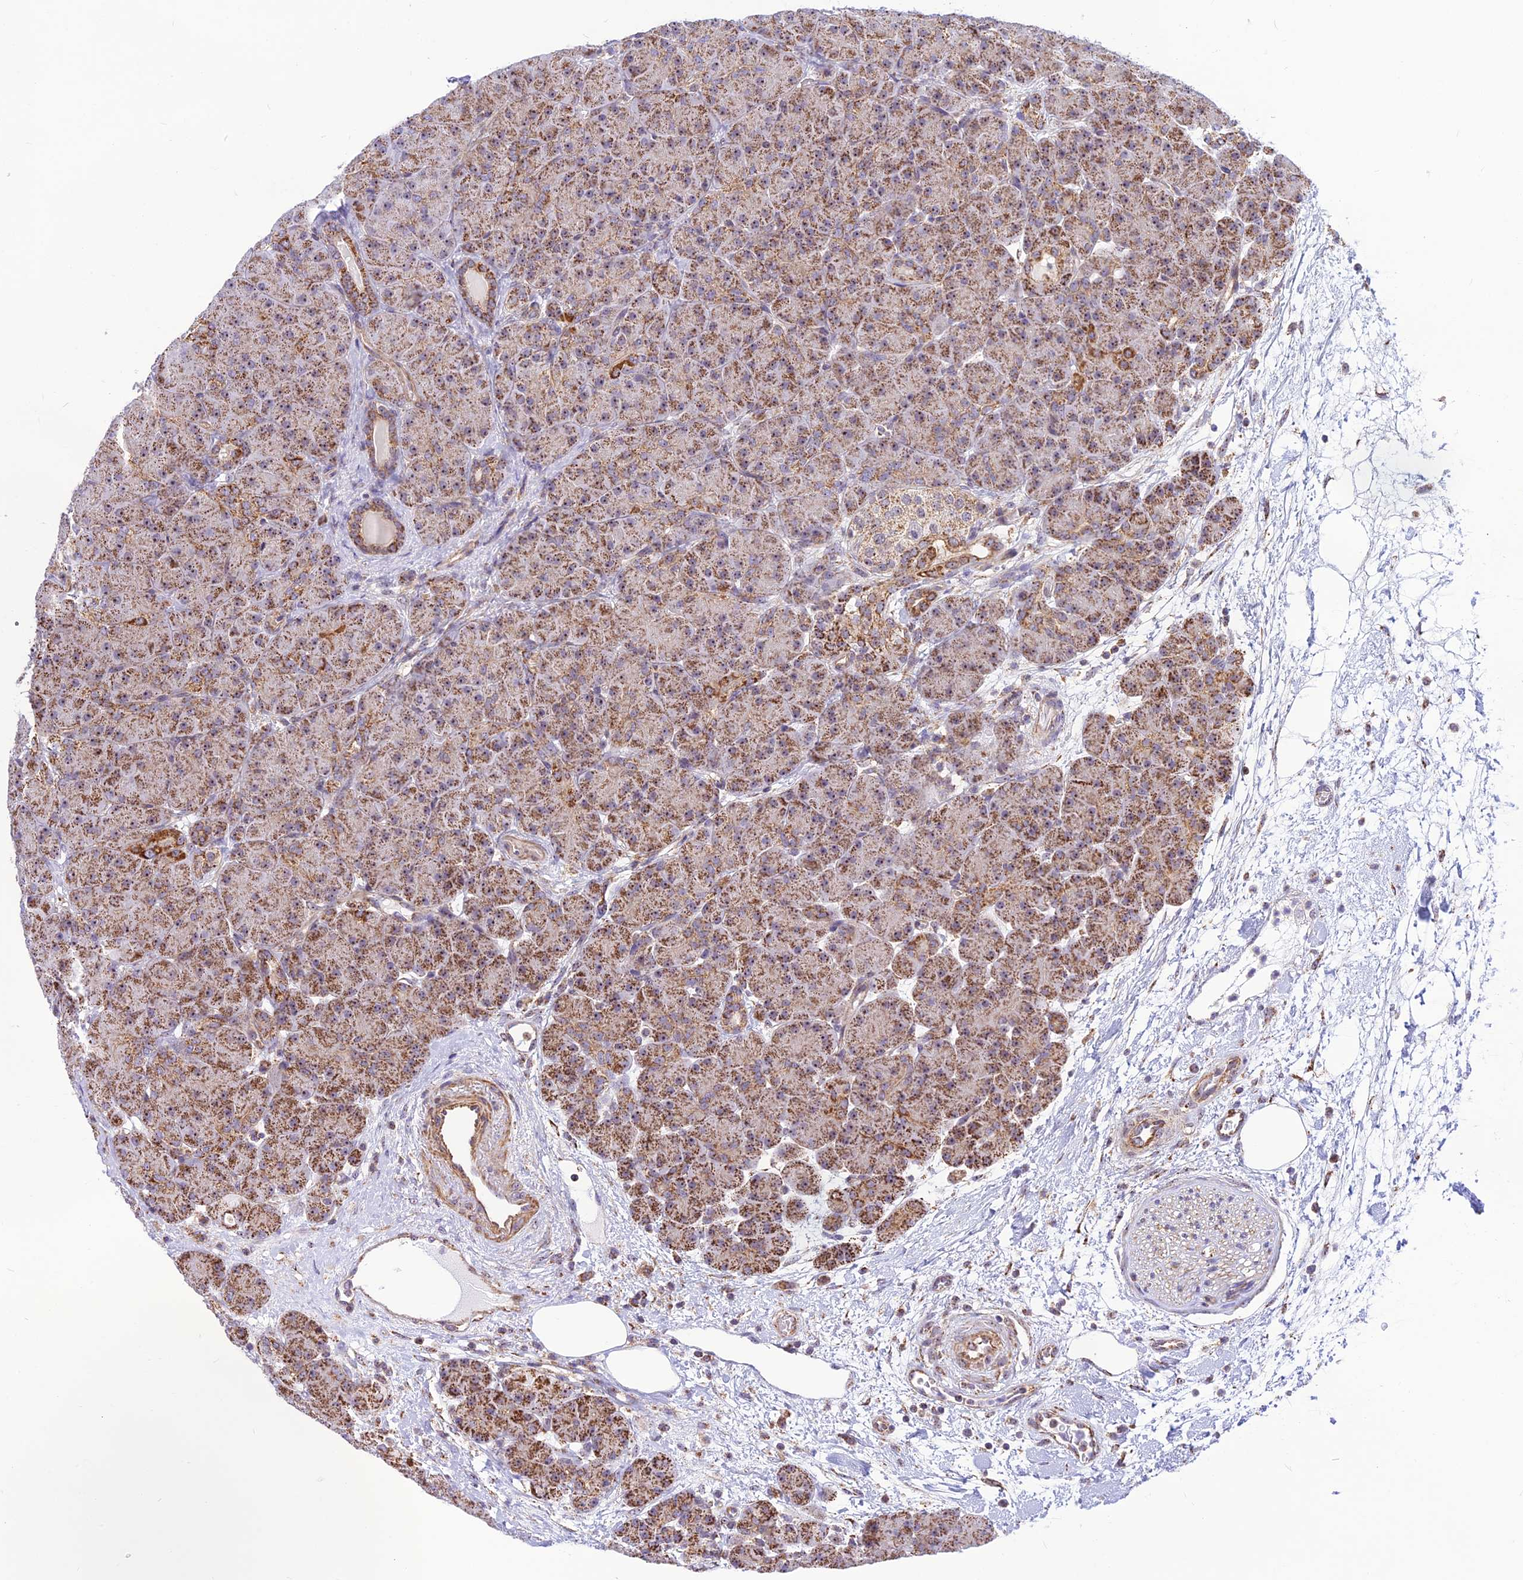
{"staining": {"intensity": "moderate", "quantity": "25%-75%", "location": "cytoplasmic/membranous,nuclear"}, "tissue": "pancreas", "cell_type": "Exocrine glandular cells", "image_type": "normal", "snomed": [{"axis": "morphology", "description": "Normal tissue, NOS"}, {"axis": "topography", "description": "Pancreas"}], "caption": "A high-resolution photomicrograph shows immunohistochemistry staining of normal pancreas, which reveals moderate cytoplasmic/membranous,nuclear staining in about 25%-75% of exocrine glandular cells. Using DAB (3,3'-diaminobenzidine) (brown) and hematoxylin (blue) stains, captured at high magnification using brightfield microscopy.", "gene": "POLR1G", "patient": {"sex": "male", "age": 66}}